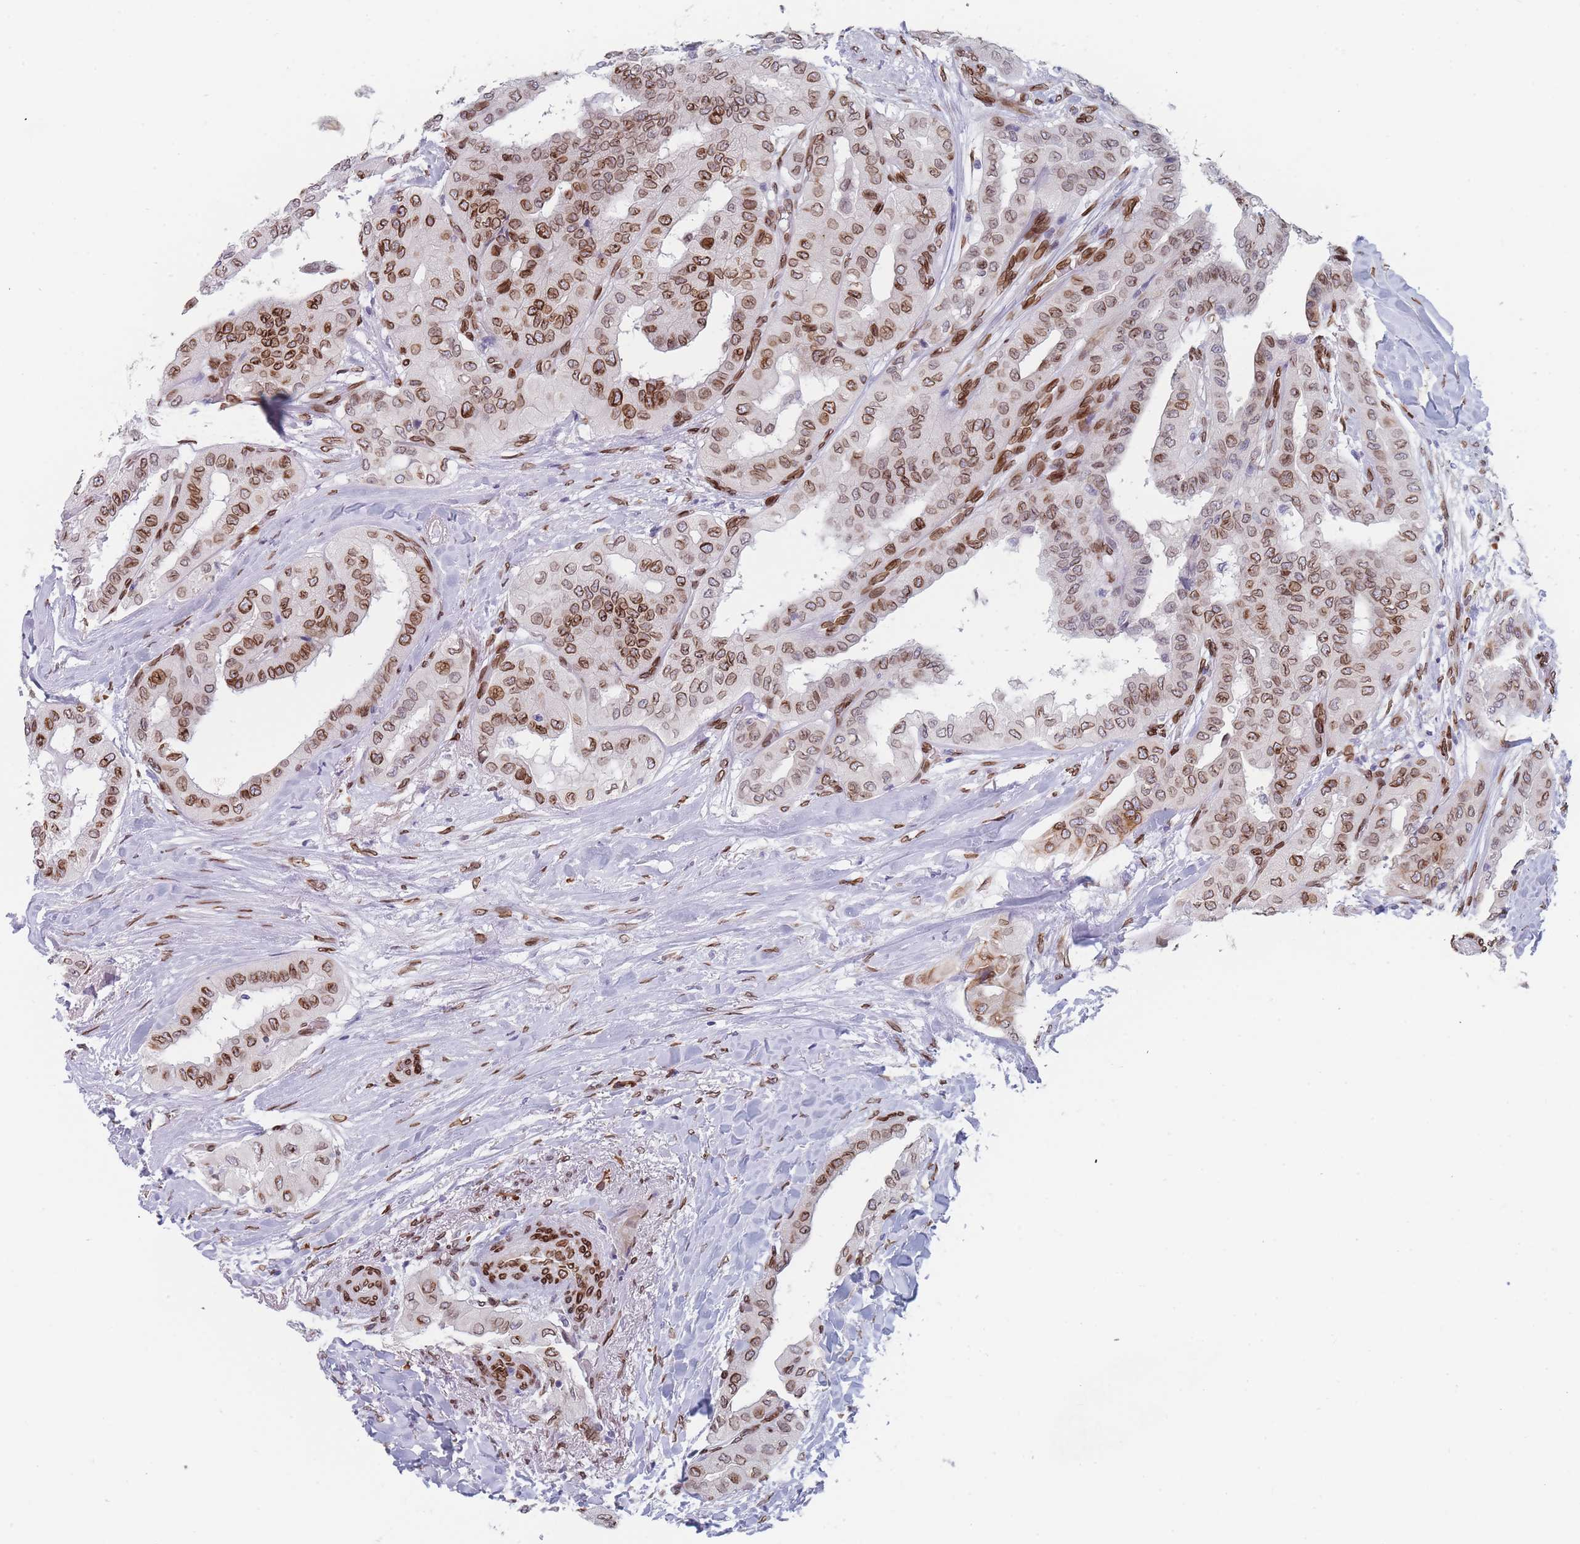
{"staining": {"intensity": "strong", "quantity": "25%-75%", "location": "cytoplasmic/membranous,nuclear"}, "tissue": "thyroid cancer", "cell_type": "Tumor cells", "image_type": "cancer", "snomed": [{"axis": "morphology", "description": "Papillary adenocarcinoma, NOS"}, {"axis": "topography", "description": "Thyroid gland"}], "caption": "Thyroid cancer (papillary adenocarcinoma) was stained to show a protein in brown. There is high levels of strong cytoplasmic/membranous and nuclear expression in about 25%-75% of tumor cells.", "gene": "ZBTB1", "patient": {"sex": "female", "age": 59}}